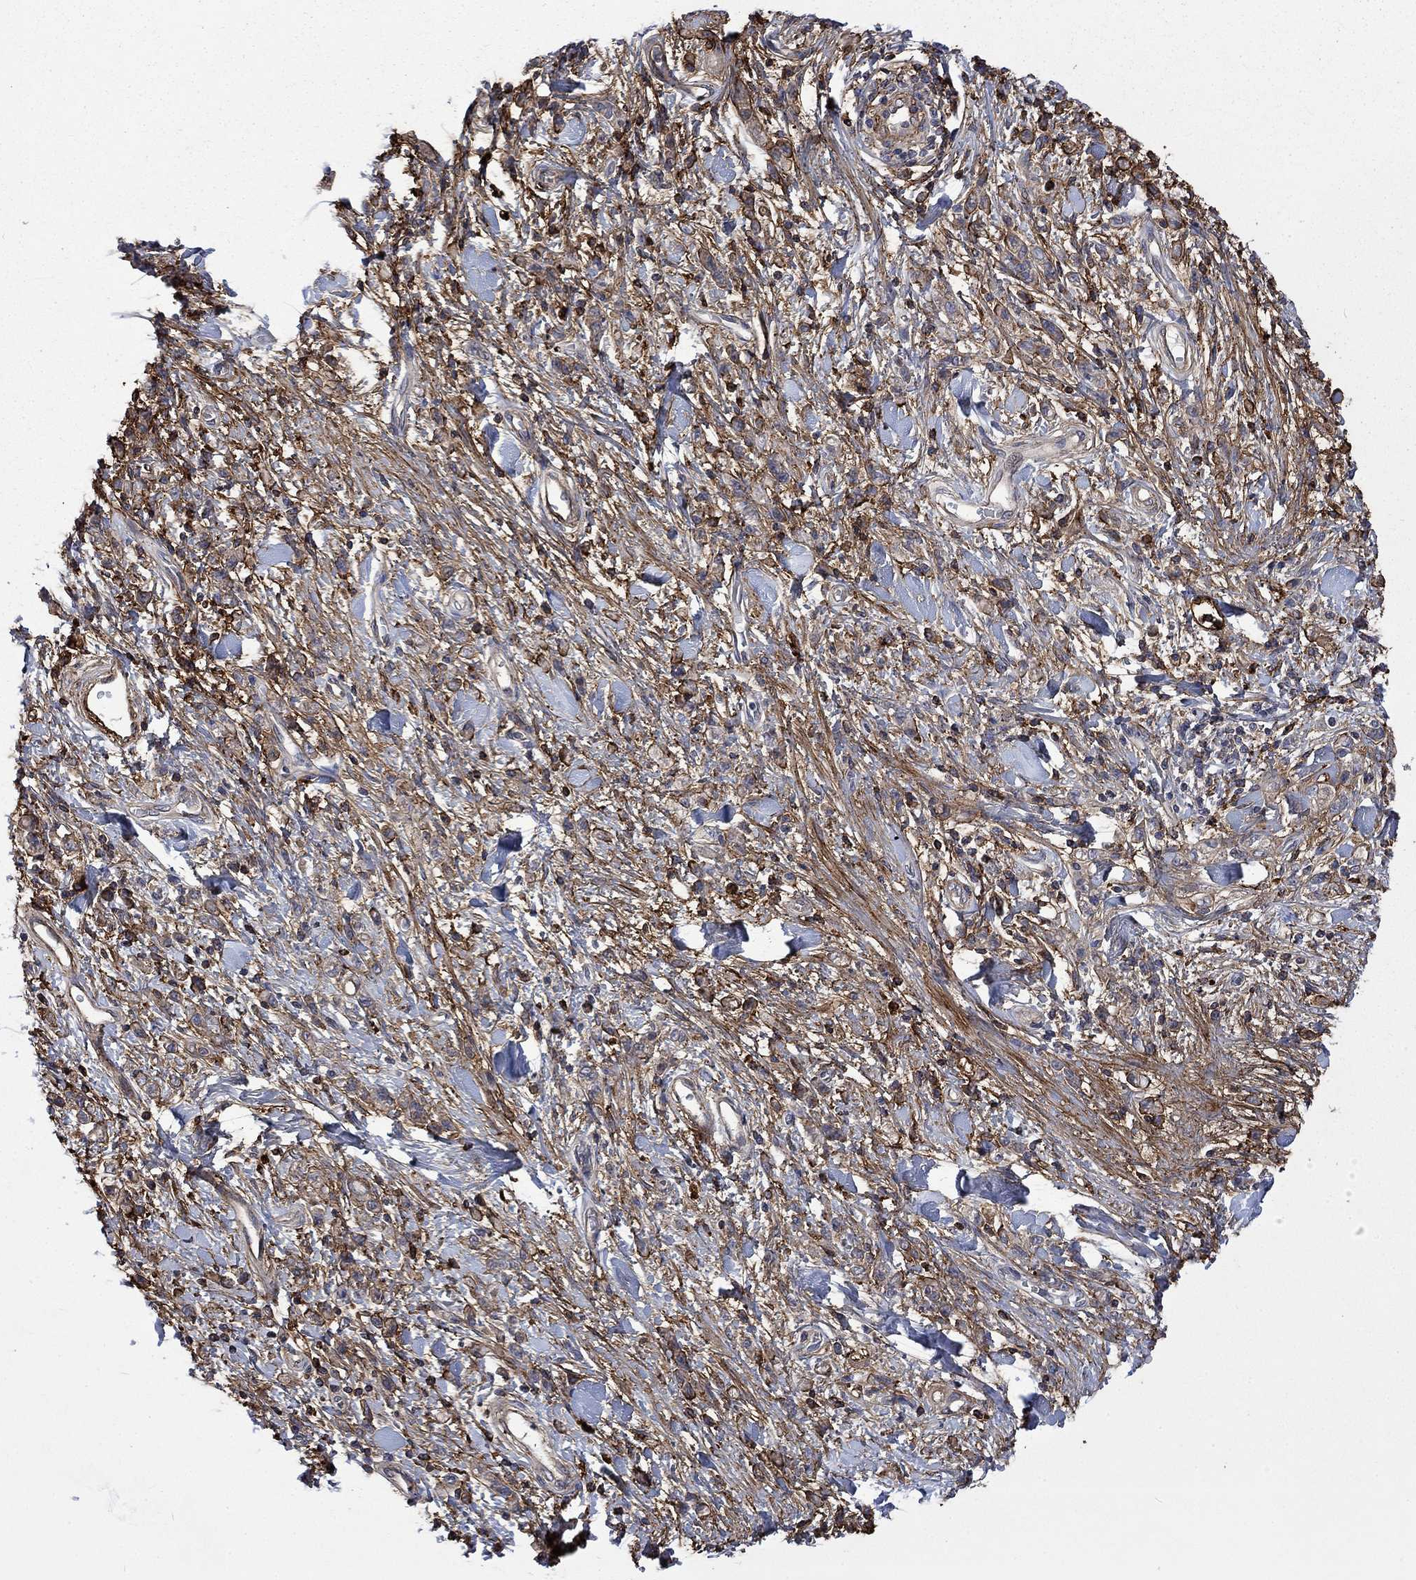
{"staining": {"intensity": "negative", "quantity": "none", "location": "none"}, "tissue": "stomach cancer", "cell_type": "Tumor cells", "image_type": "cancer", "snomed": [{"axis": "morphology", "description": "Adenocarcinoma, NOS"}, {"axis": "topography", "description": "Stomach"}], "caption": "This is an immunohistochemistry histopathology image of stomach adenocarcinoma. There is no positivity in tumor cells.", "gene": "VCAN", "patient": {"sex": "male", "age": 77}}